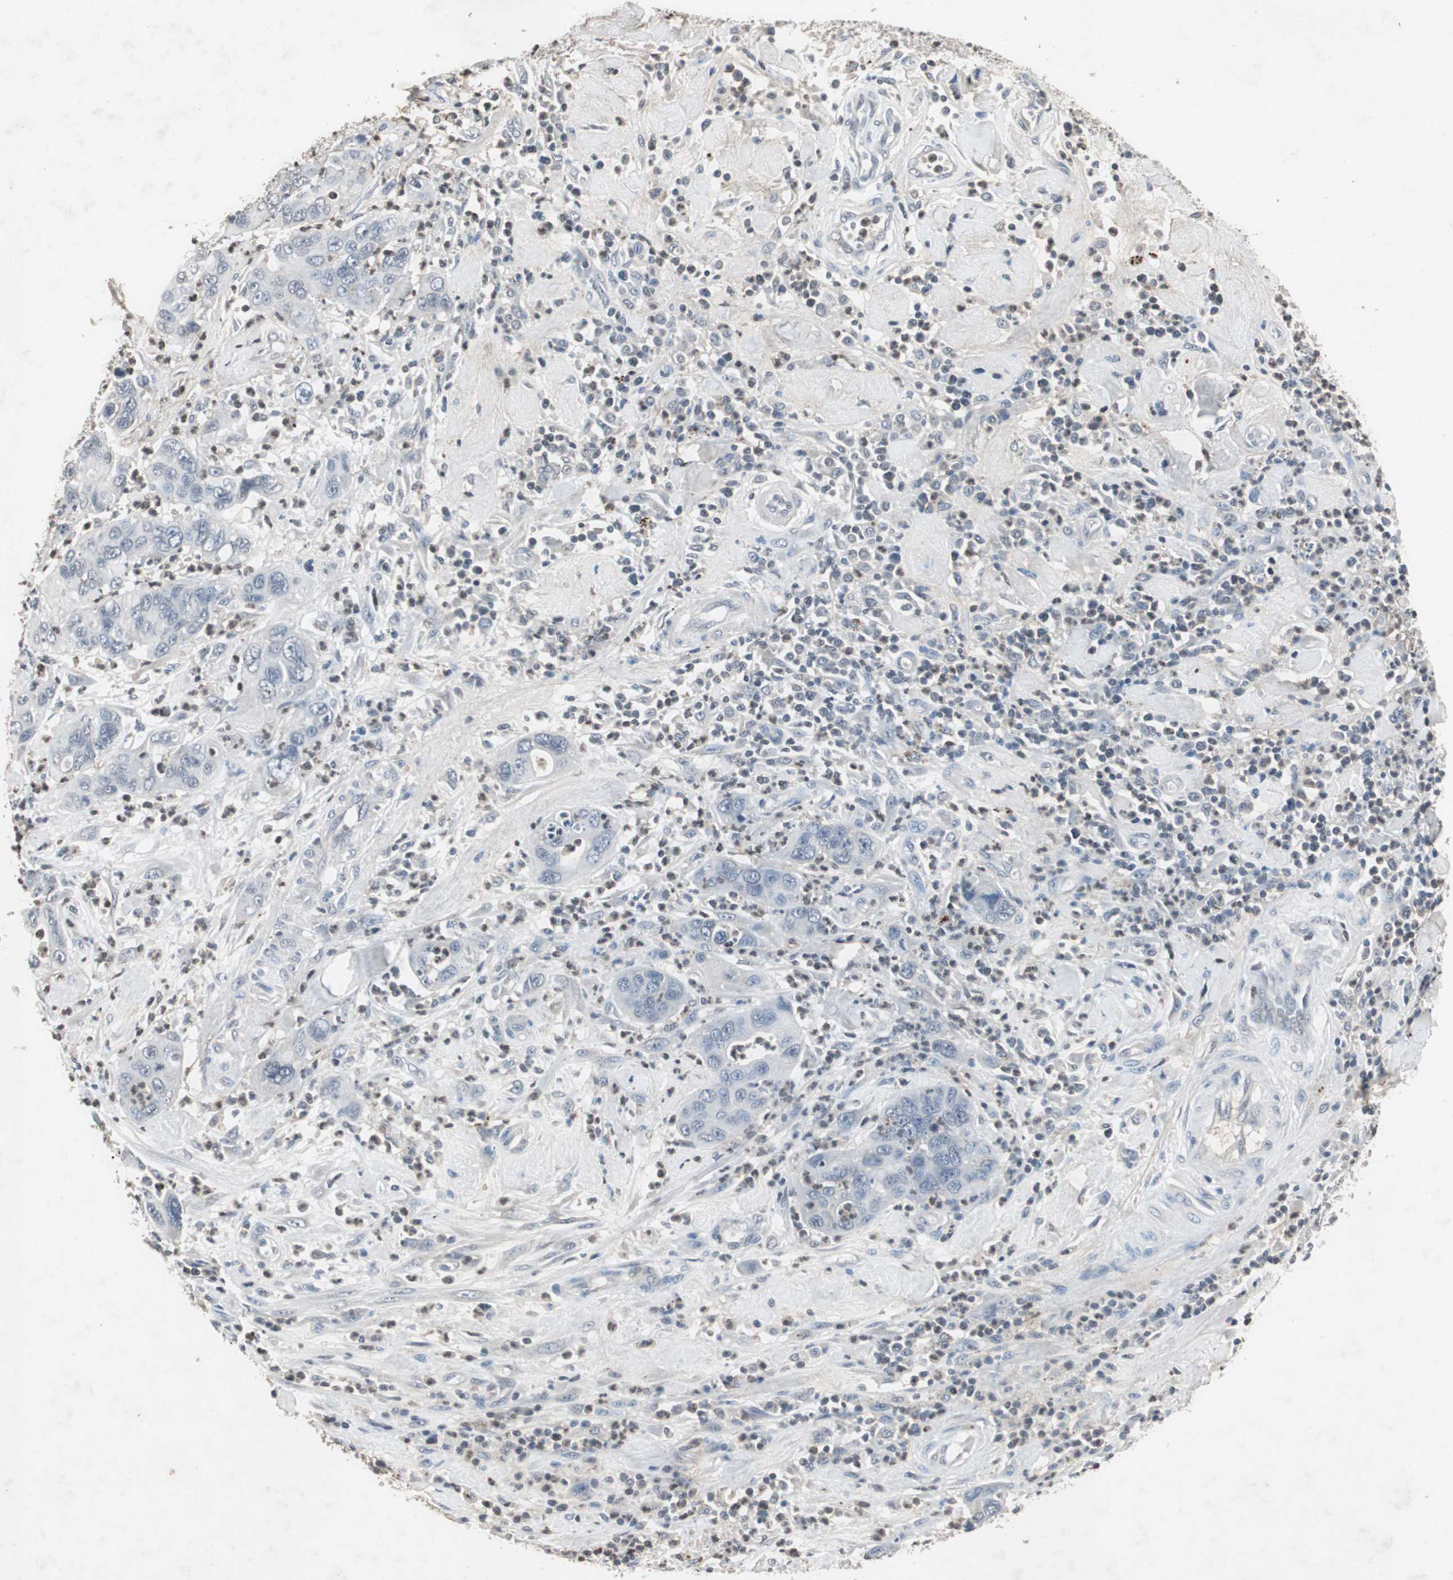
{"staining": {"intensity": "negative", "quantity": "none", "location": "none"}, "tissue": "pancreatic cancer", "cell_type": "Tumor cells", "image_type": "cancer", "snomed": [{"axis": "morphology", "description": "Adenocarcinoma, NOS"}, {"axis": "topography", "description": "Pancreas"}], "caption": "A high-resolution micrograph shows IHC staining of pancreatic cancer, which reveals no significant positivity in tumor cells.", "gene": "ADNP2", "patient": {"sex": "female", "age": 71}}